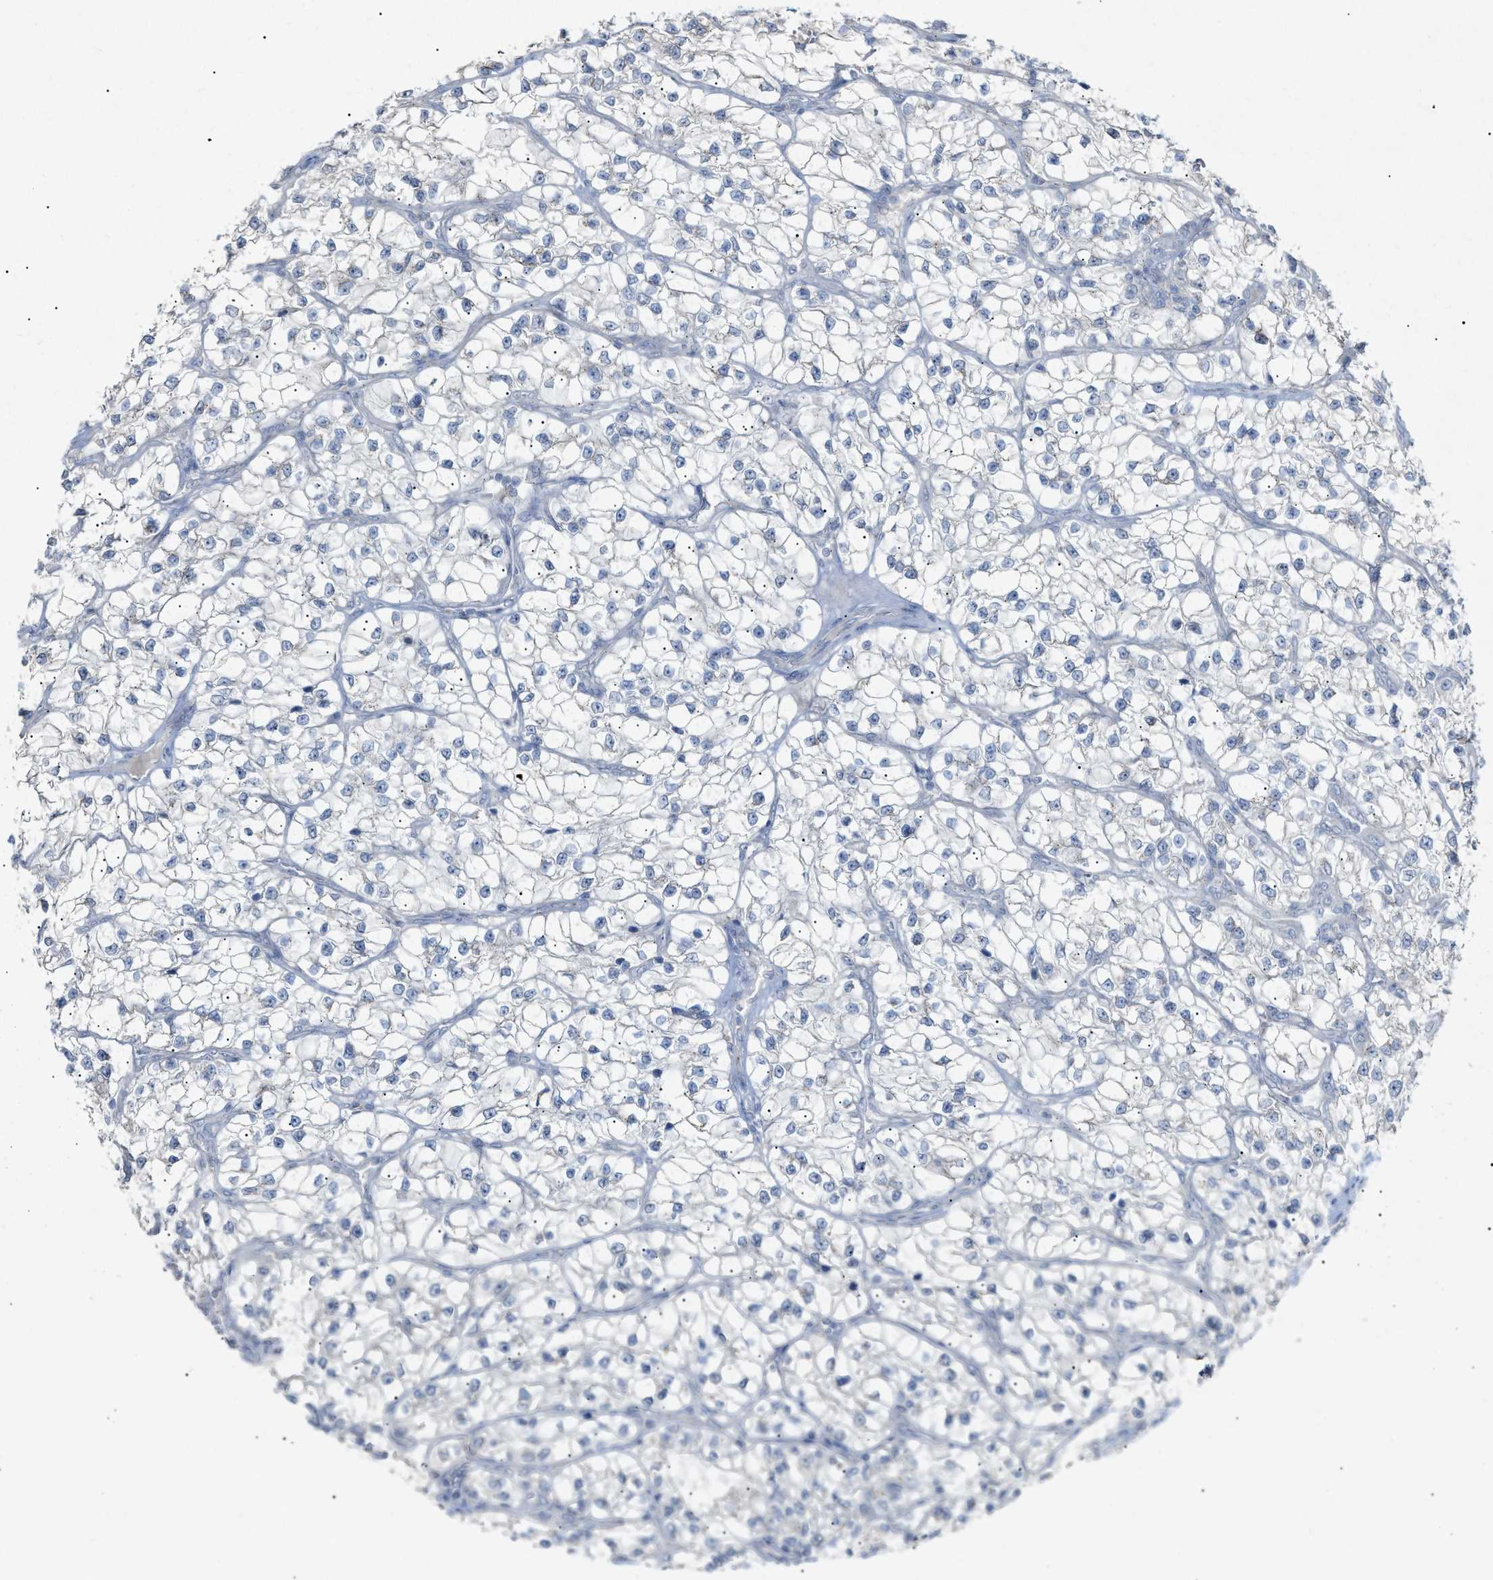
{"staining": {"intensity": "negative", "quantity": "none", "location": "none"}, "tissue": "renal cancer", "cell_type": "Tumor cells", "image_type": "cancer", "snomed": [{"axis": "morphology", "description": "Adenocarcinoma, NOS"}, {"axis": "topography", "description": "Kidney"}], "caption": "Immunohistochemistry (IHC) of human renal cancer displays no positivity in tumor cells.", "gene": "SLC25A31", "patient": {"sex": "female", "age": 57}}